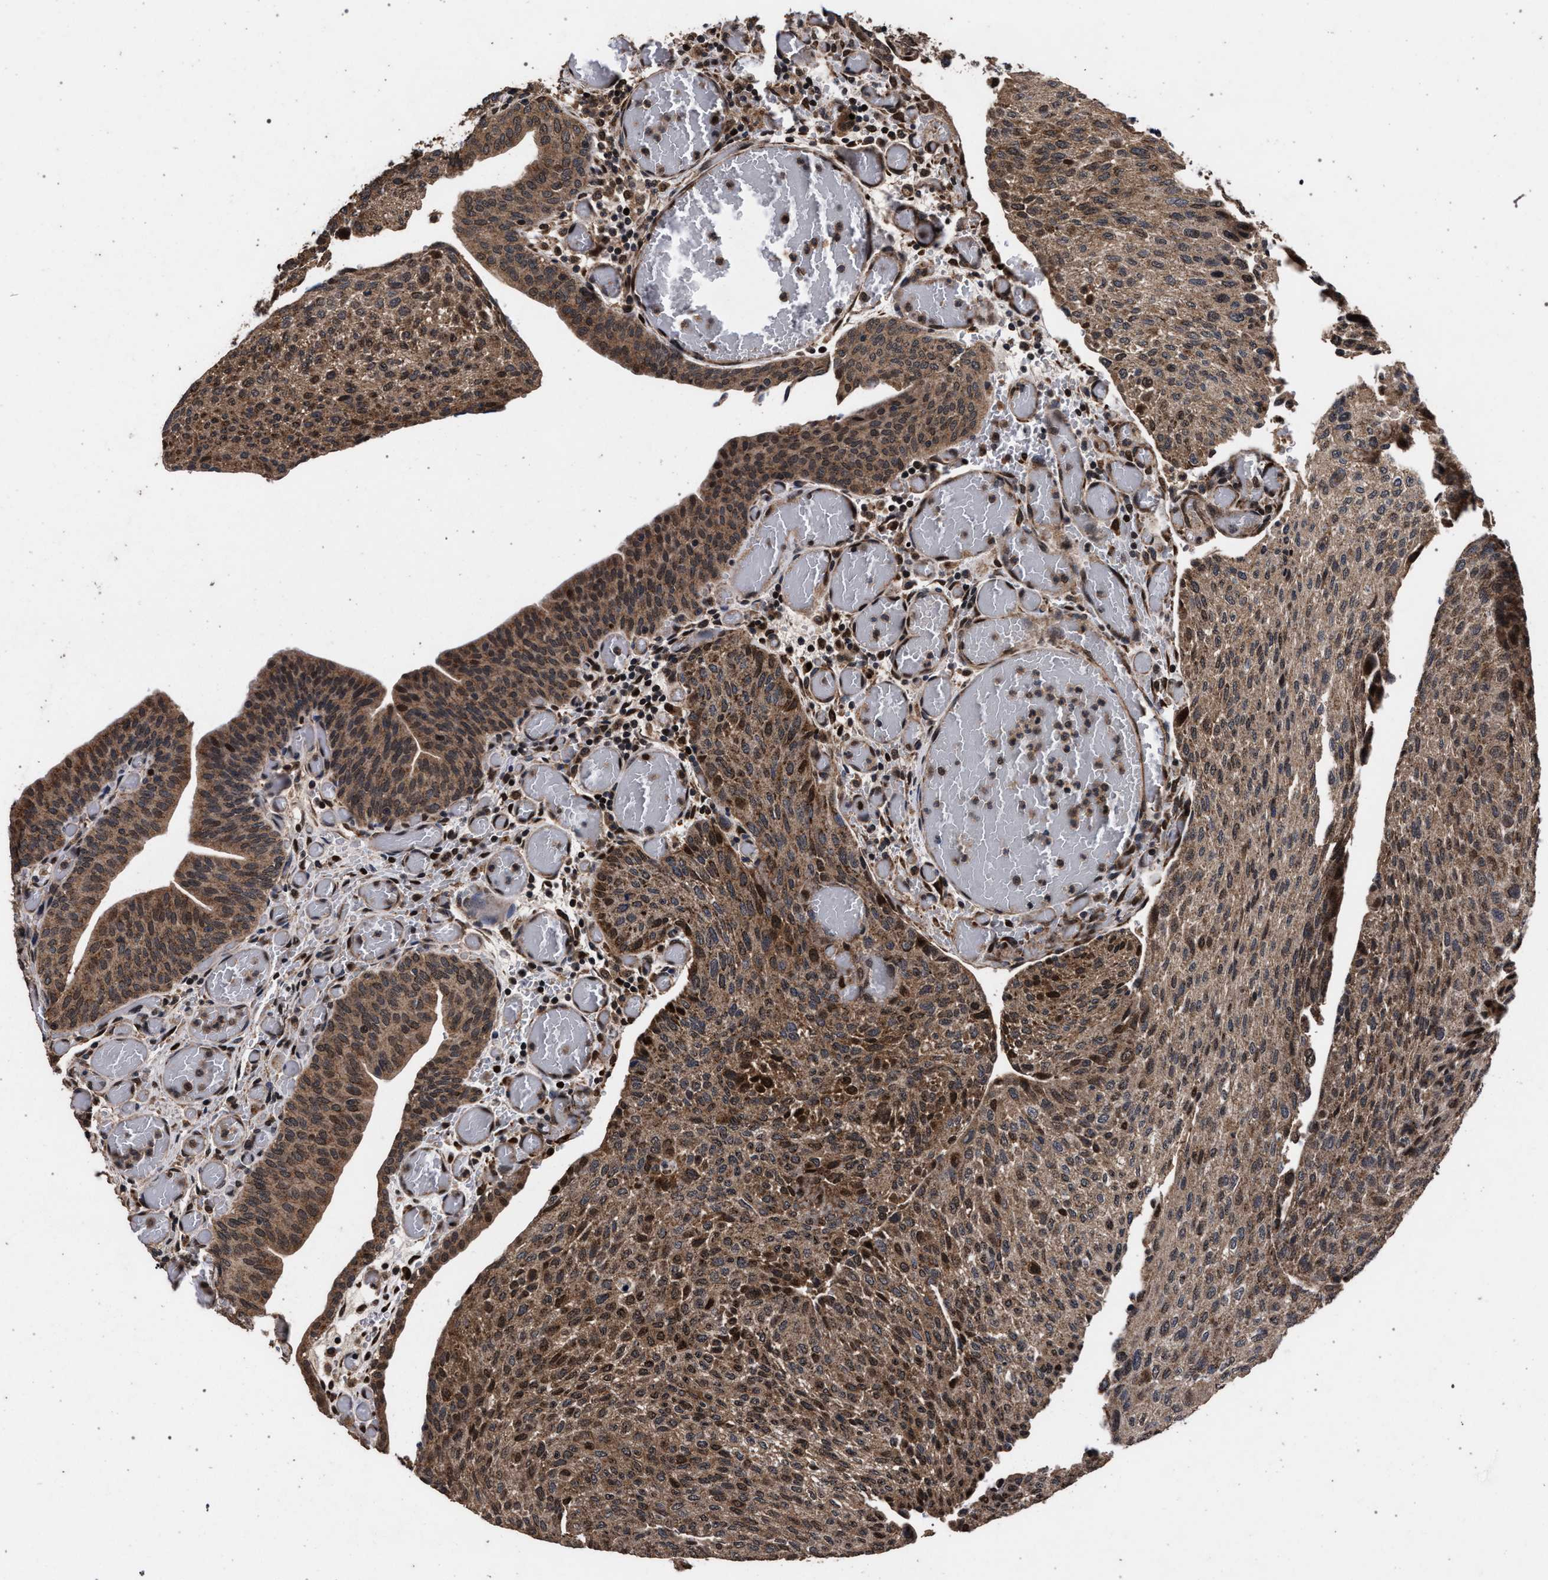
{"staining": {"intensity": "moderate", "quantity": ">75%", "location": "cytoplasmic/membranous,nuclear"}, "tissue": "urothelial cancer", "cell_type": "Tumor cells", "image_type": "cancer", "snomed": [{"axis": "morphology", "description": "Urothelial carcinoma, Low grade"}, {"axis": "morphology", "description": "Urothelial carcinoma, High grade"}, {"axis": "topography", "description": "Urinary bladder"}], "caption": "Human urothelial cancer stained with a brown dye exhibits moderate cytoplasmic/membranous and nuclear positive expression in about >75% of tumor cells.", "gene": "ACOX1", "patient": {"sex": "male", "age": 35}}